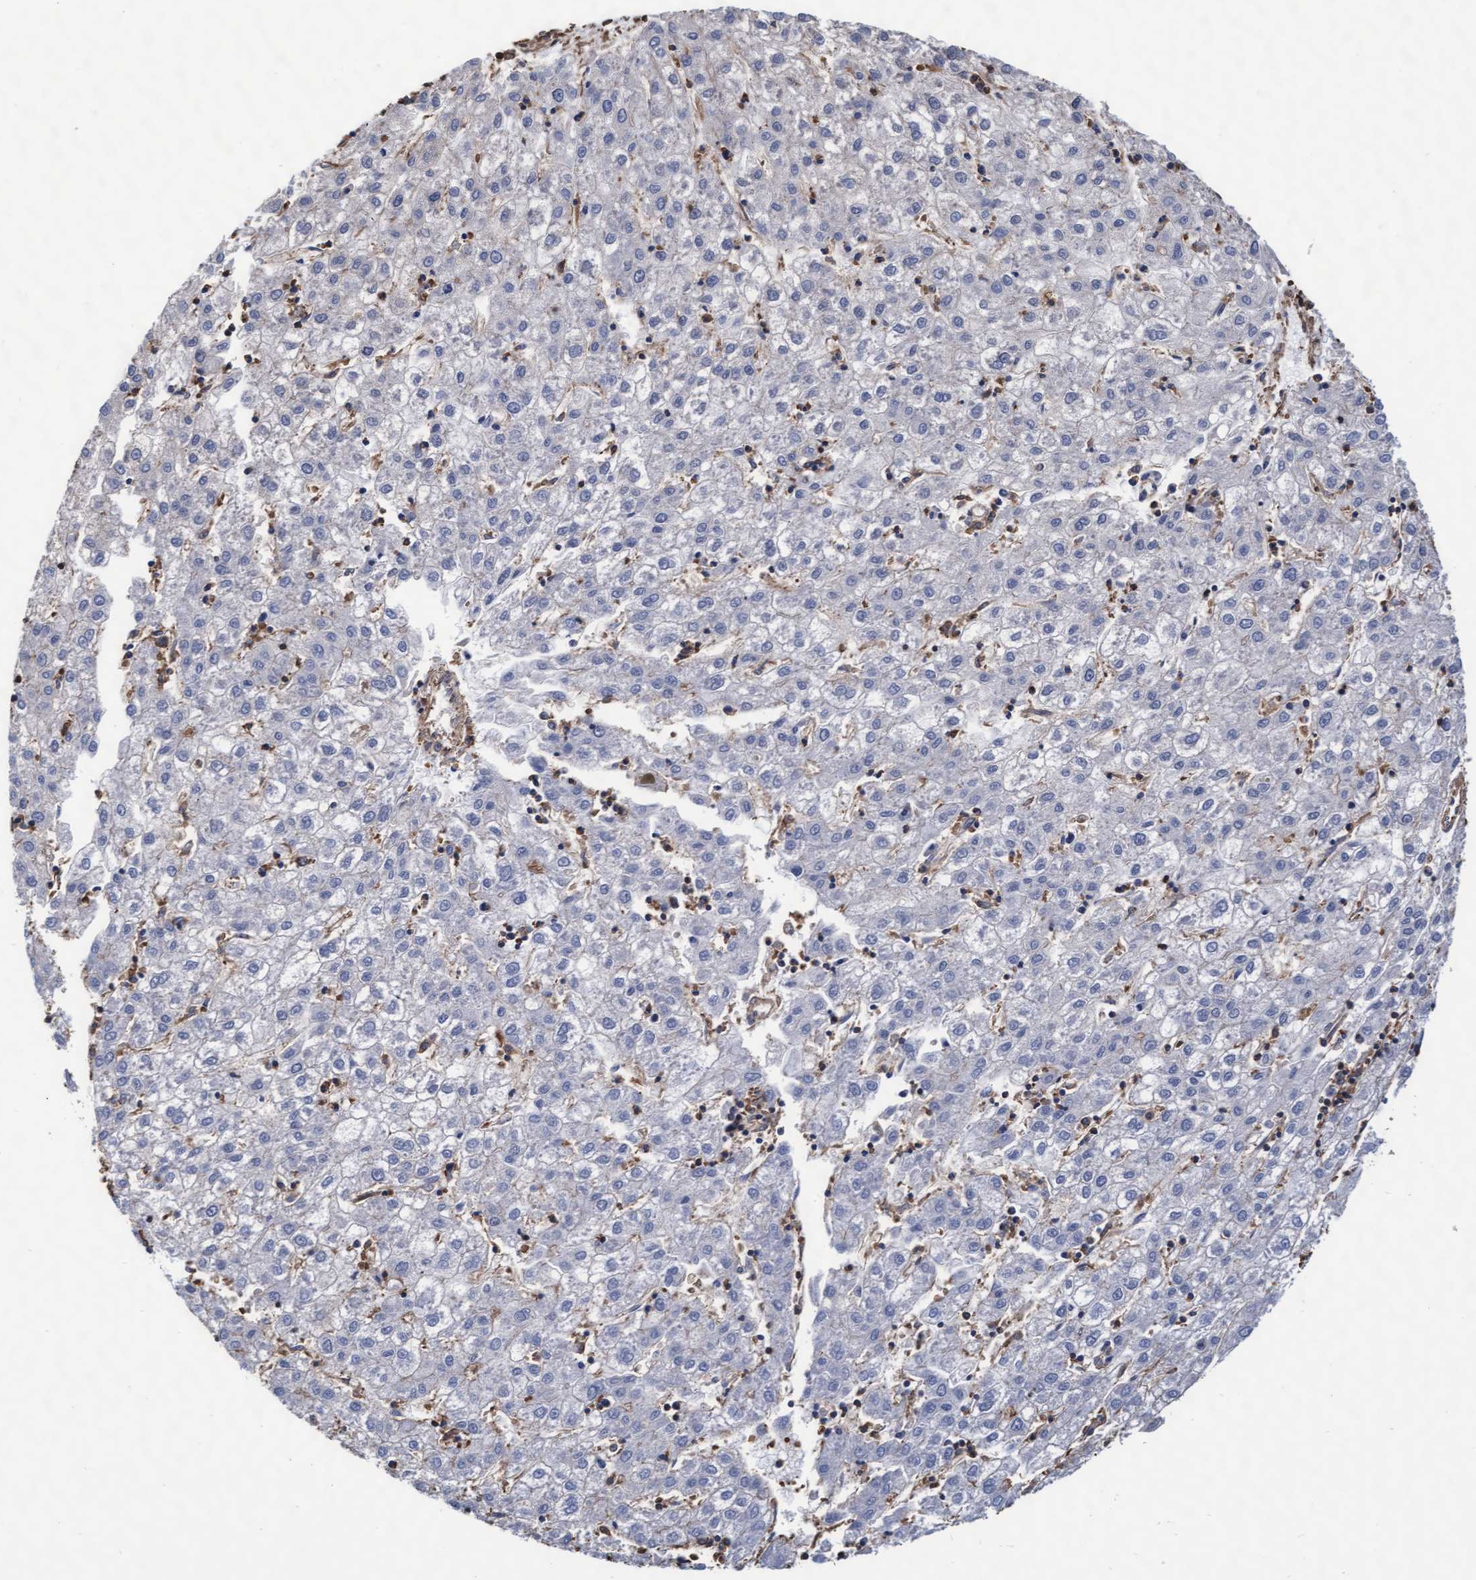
{"staining": {"intensity": "negative", "quantity": "none", "location": "none"}, "tissue": "liver cancer", "cell_type": "Tumor cells", "image_type": "cancer", "snomed": [{"axis": "morphology", "description": "Carcinoma, Hepatocellular, NOS"}, {"axis": "topography", "description": "Liver"}], "caption": "An image of human hepatocellular carcinoma (liver) is negative for staining in tumor cells.", "gene": "GRHPR", "patient": {"sex": "male", "age": 72}}